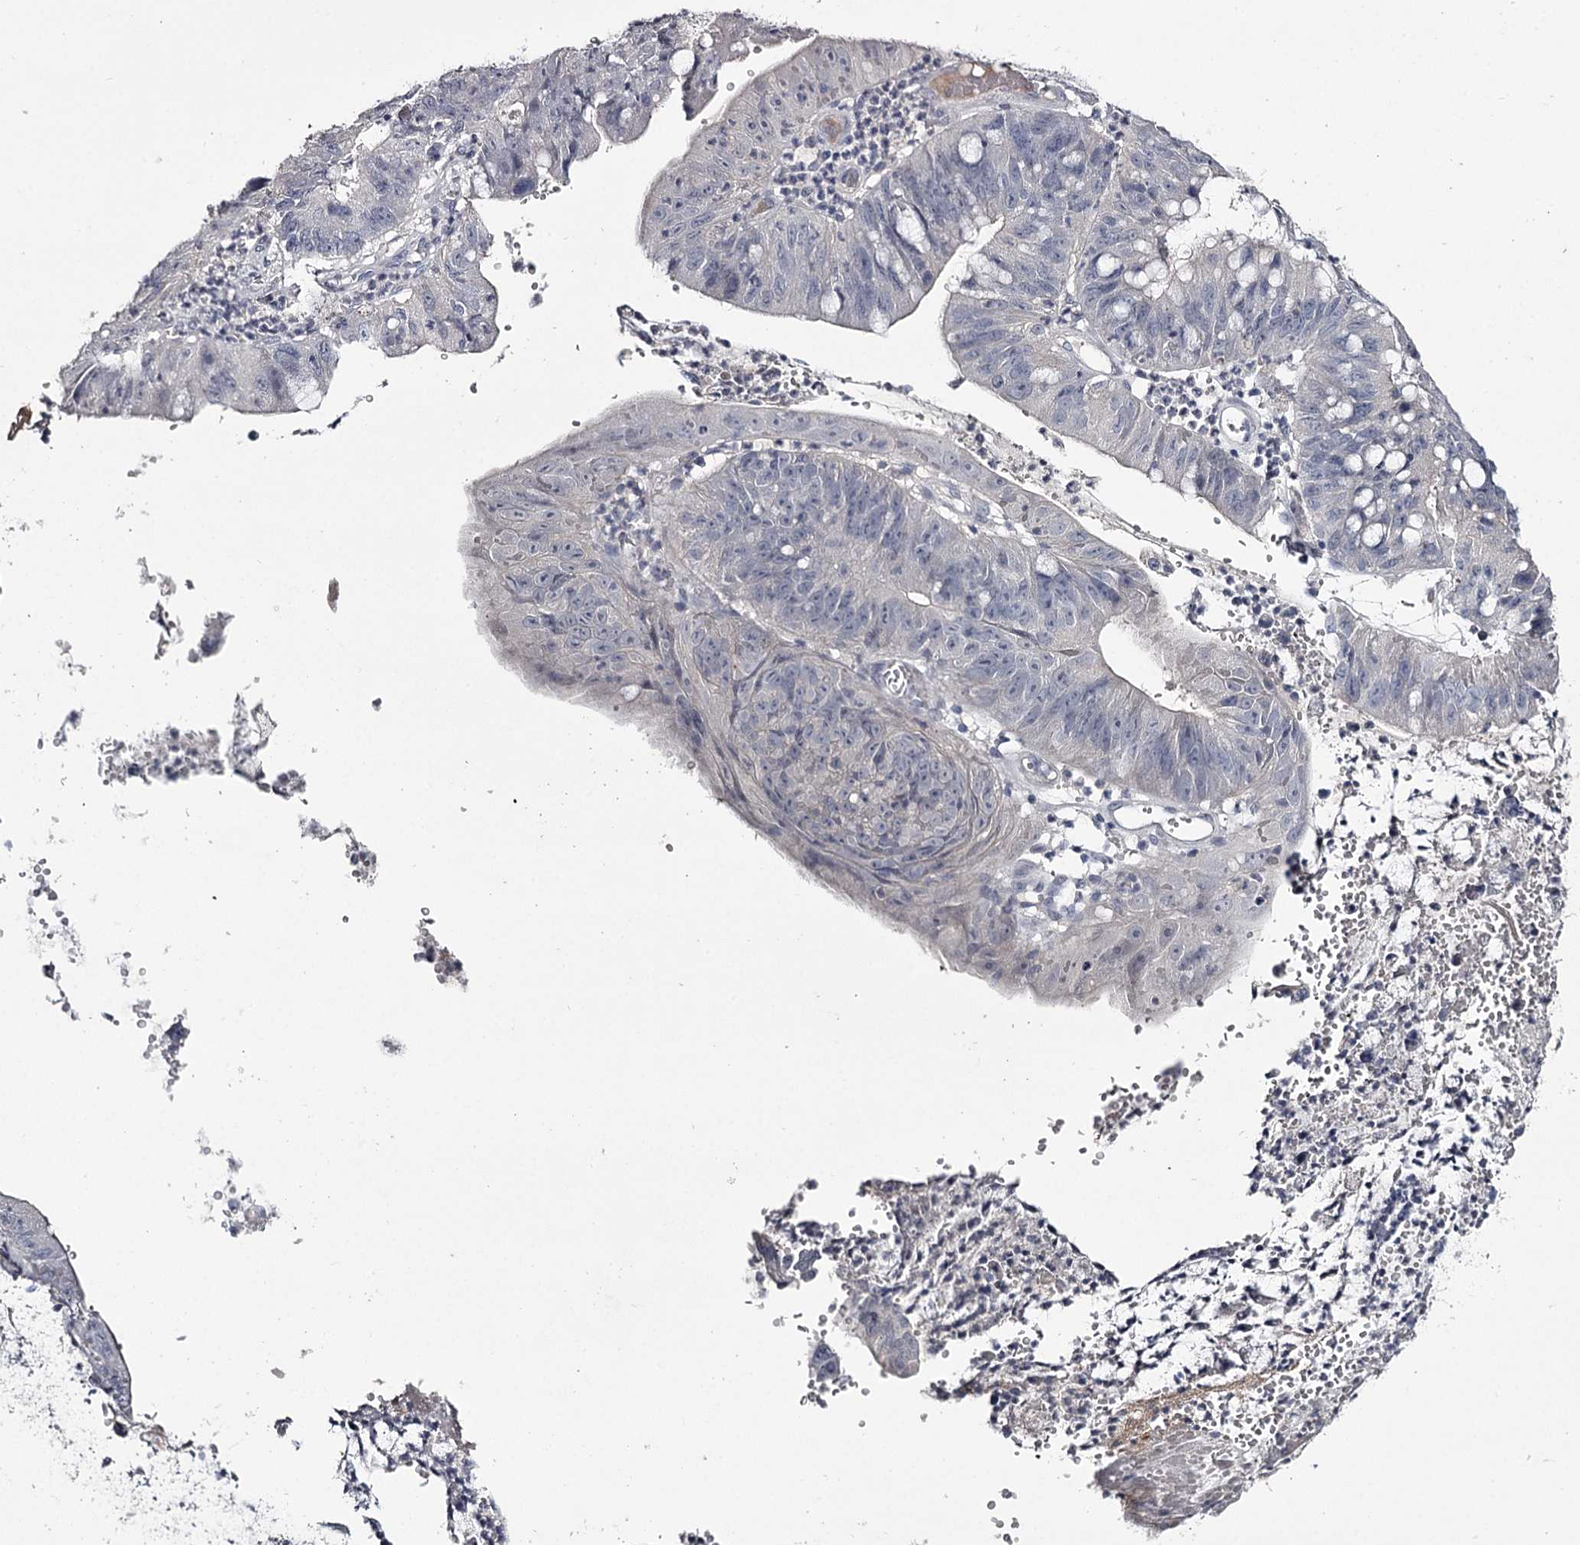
{"staining": {"intensity": "negative", "quantity": "none", "location": "none"}, "tissue": "stomach cancer", "cell_type": "Tumor cells", "image_type": "cancer", "snomed": [{"axis": "morphology", "description": "Adenocarcinoma, NOS"}, {"axis": "topography", "description": "Stomach"}], "caption": "This is an IHC image of stomach cancer (adenocarcinoma). There is no positivity in tumor cells.", "gene": "FDXACB1", "patient": {"sex": "male", "age": 59}}